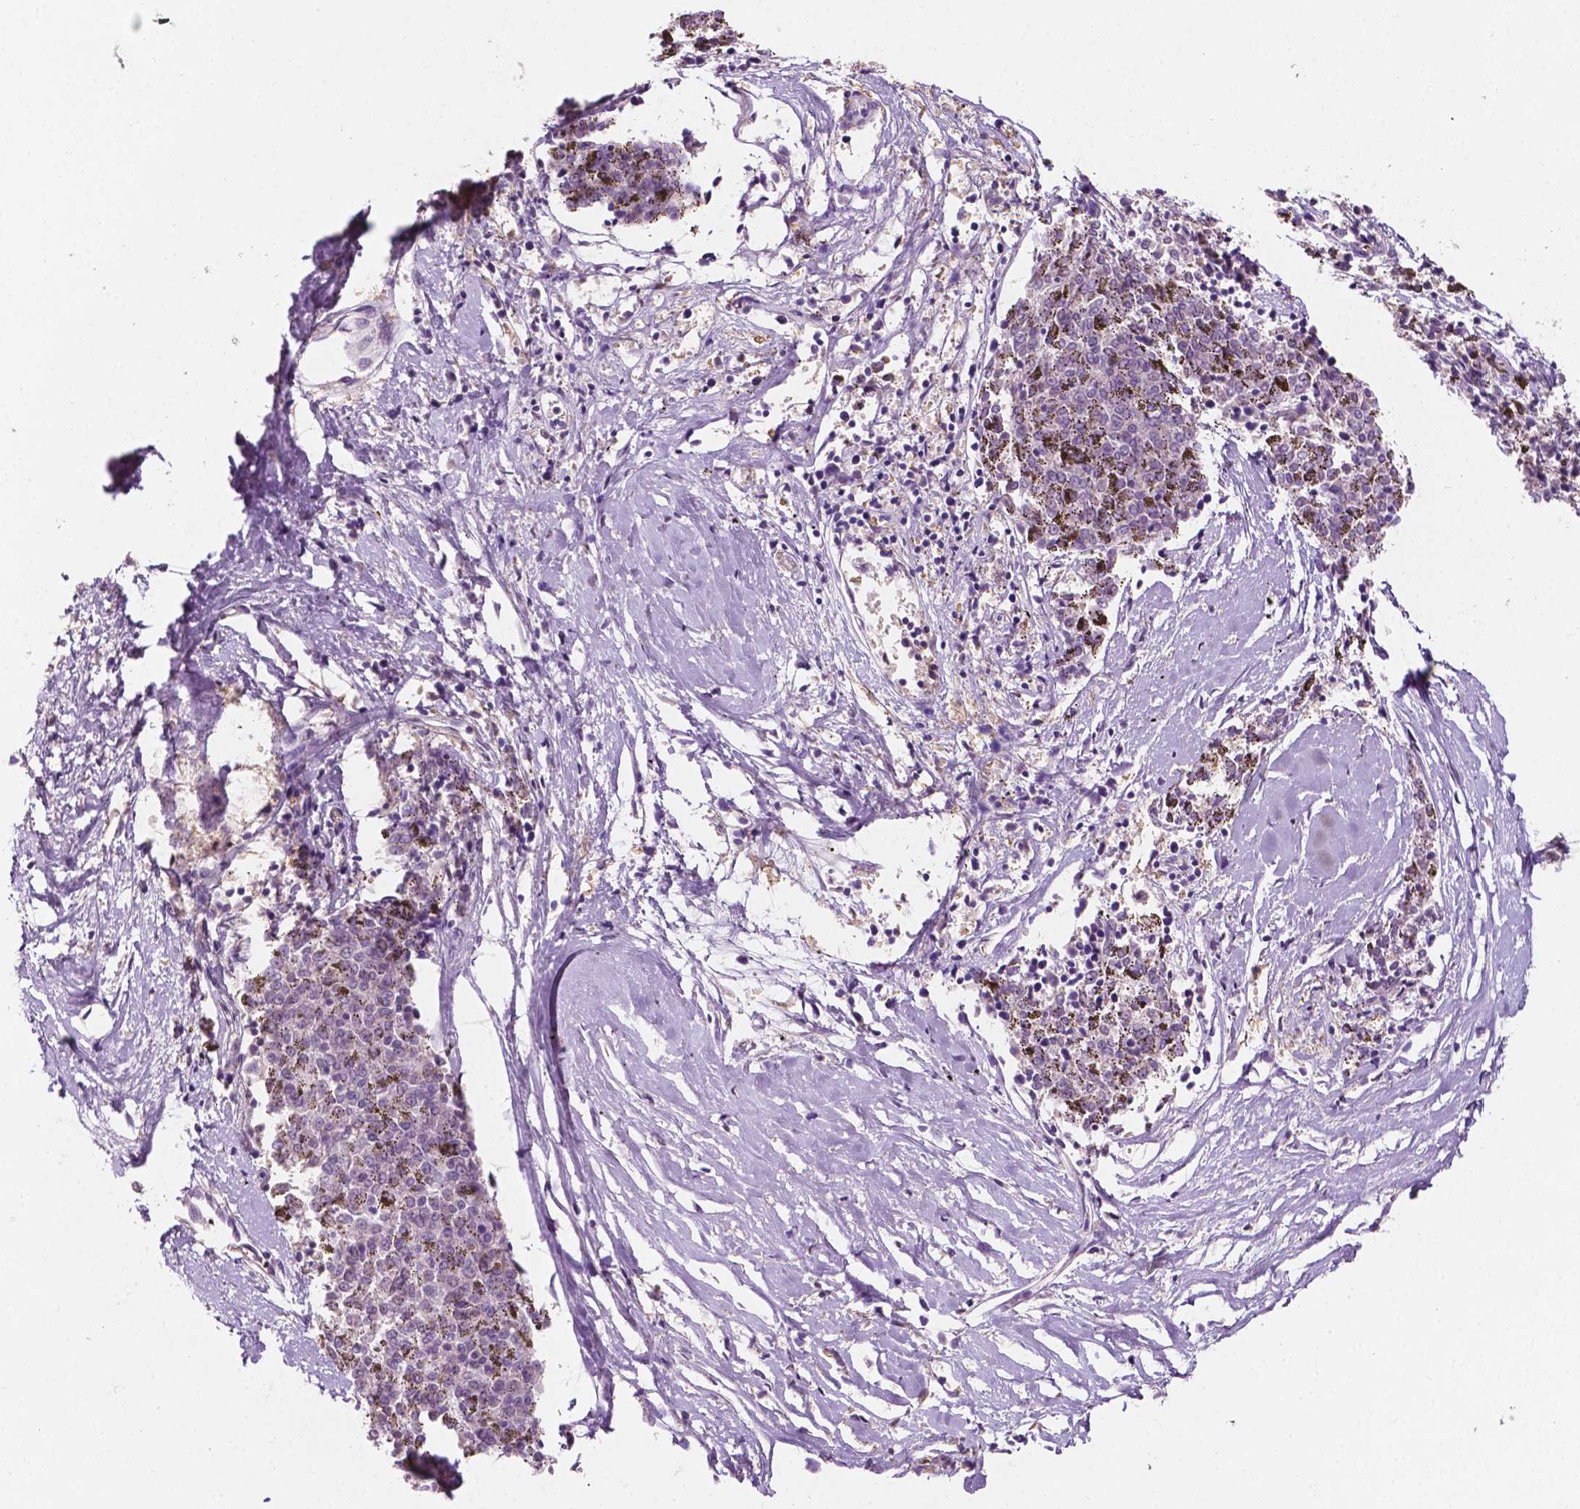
{"staining": {"intensity": "negative", "quantity": "none", "location": "none"}, "tissue": "melanoma", "cell_type": "Tumor cells", "image_type": "cancer", "snomed": [{"axis": "morphology", "description": "Malignant melanoma, NOS"}, {"axis": "topography", "description": "Skin"}], "caption": "Tumor cells show no significant staining in malignant melanoma. The staining is performed using DAB (3,3'-diaminobenzidine) brown chromogen with nuclei counter-stained in using hematoxylin.", "gene": "EBAG9", "patient": {"sex": "female", "age": 72}}